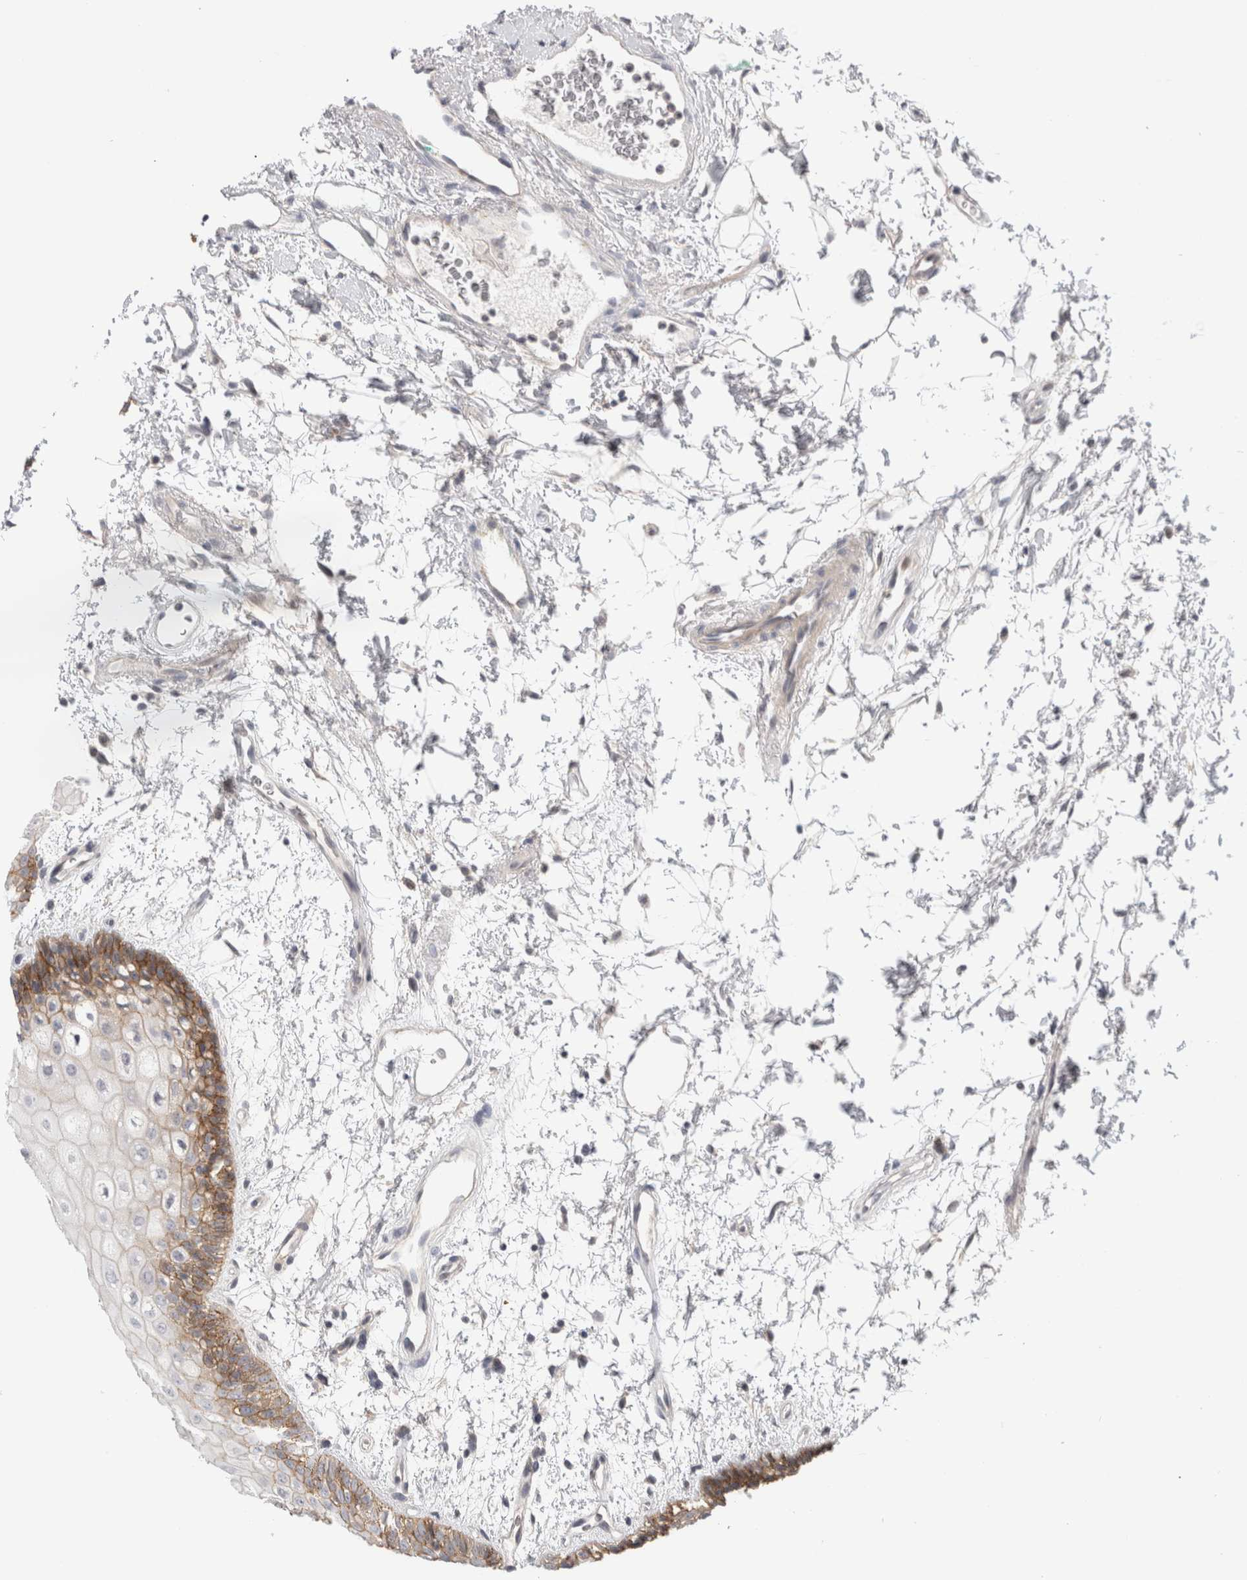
{"staining": {"intensity": "moderate", "quantity": "25%-75%", "location": "cytoplasmic/membranous"}, "tissue": "oral mucosa", "cell_type": "Squamous epithelial cells", "image_type": "normal", "snomed": [{"axis": "morphology", "description": "Normal tissue, NOS"}, {"axis": "topography", "description": "Skeletal muscle"}, {"axis": "topography", "description": "Oral tissue"}, {"axis": "topography", "description": "Peripheral nerve tissue"}], "caption": "Immunohistochemical staining of normal human oral mucosa shows moderate cytoplasmic/membranous protein staining in approximately 25%-75% of squamous epithelial cells. The protein is stained brown, and the nuclei are stained in blue (DAB (3,3'-diaminobenzidine) IHC with brightfield microscopy, high magnification).", "gene": "VANGL1", "patient": {"sex": "female", "age": 84}}